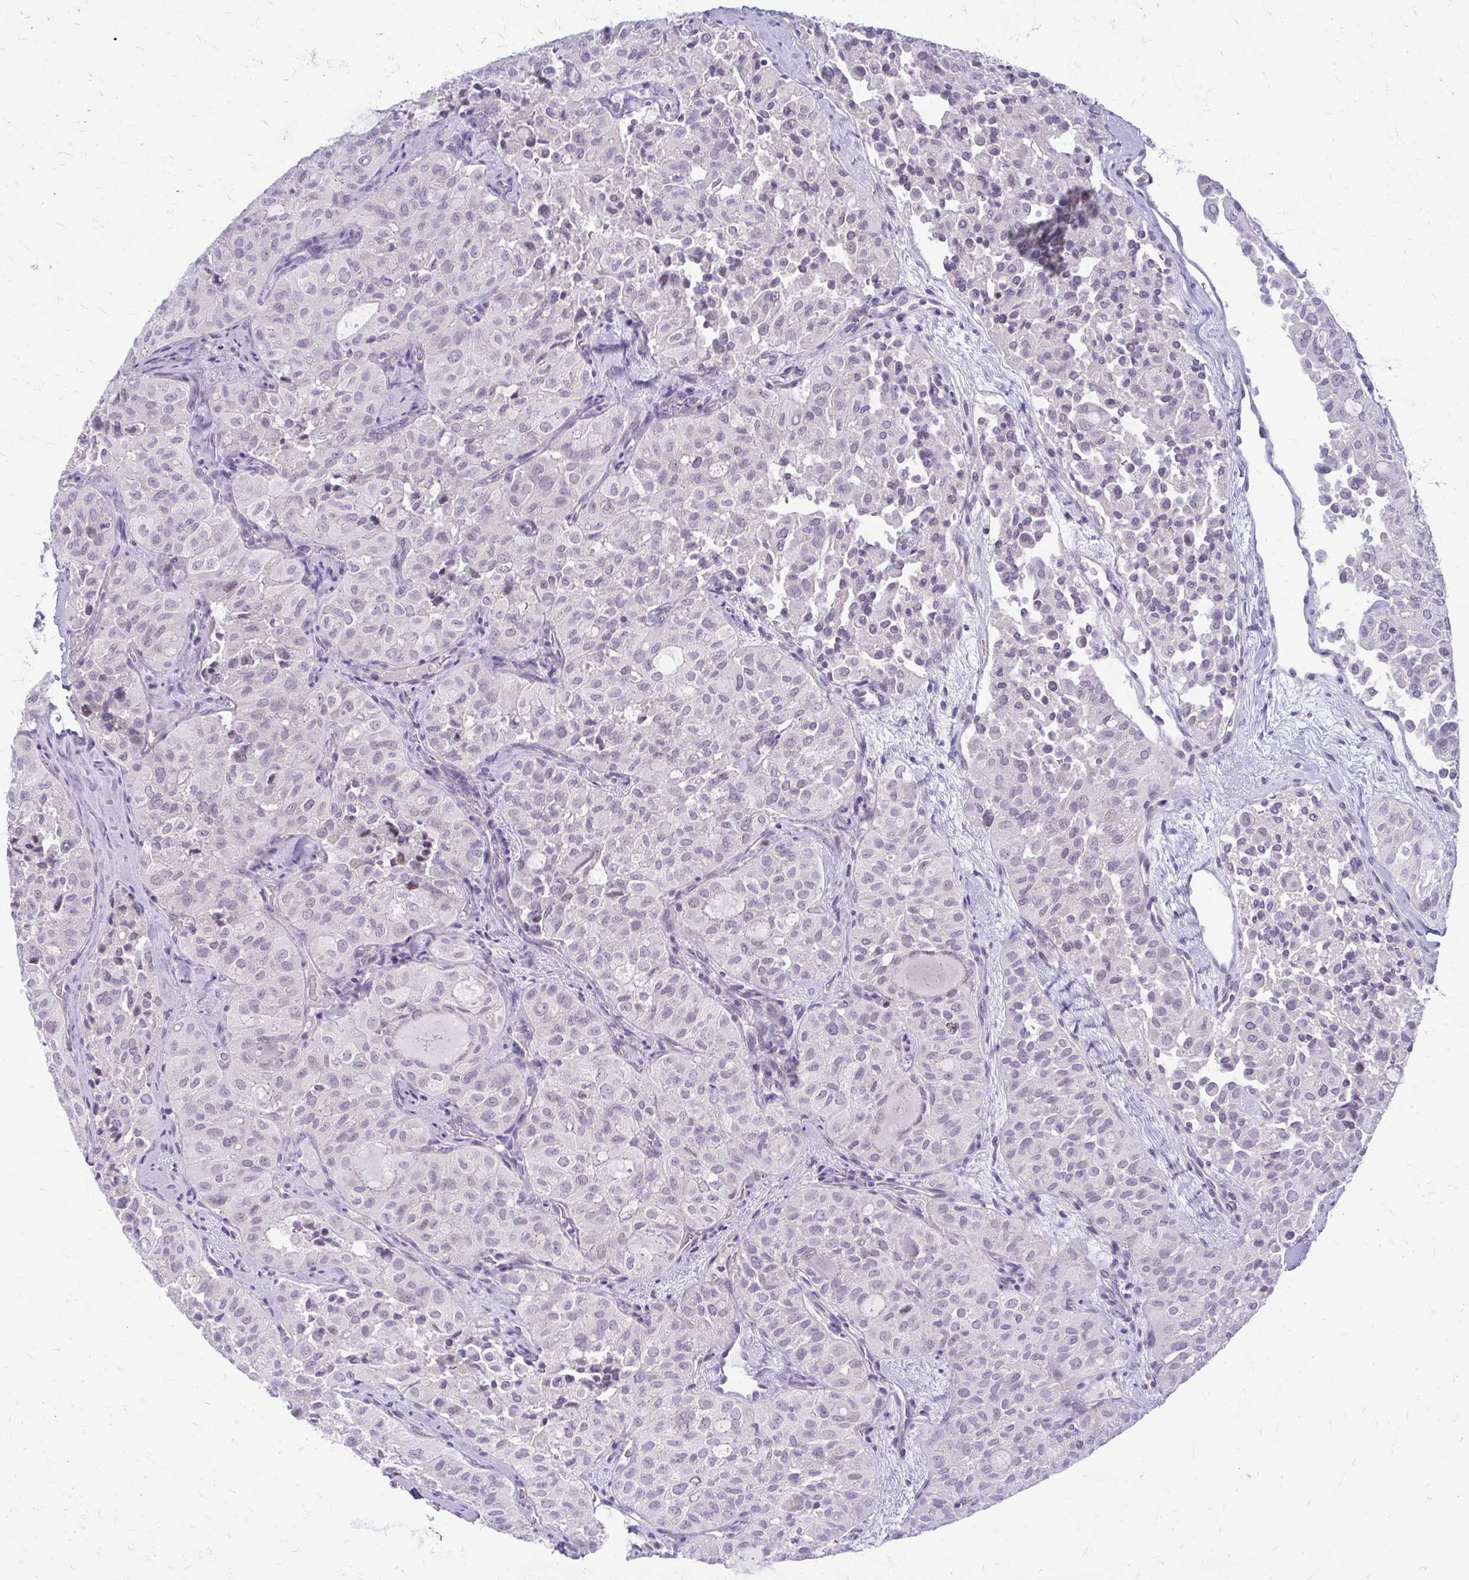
{"staining": {"intensity": "negative", "quantity": "none", "location": "none"}, "tissue": "thyroid cancer", "cell_type": "Tumor cells", "image_type": "cancer", "snomed": [{"axis": "morphology", "description": "Follicular adenoma carcinoma, NOS"}, {"axis": "topography", "description": "Thyroid gland"}], "caption": "Immunohistochemistry (IHC) image of human thyroid cancer (follicular adenoma carcinoma) stained for a protein (brown), which reveals no expression in tumor cells.", "gene": "TEX33", "patient": {"sex": "male", "age": 75}}